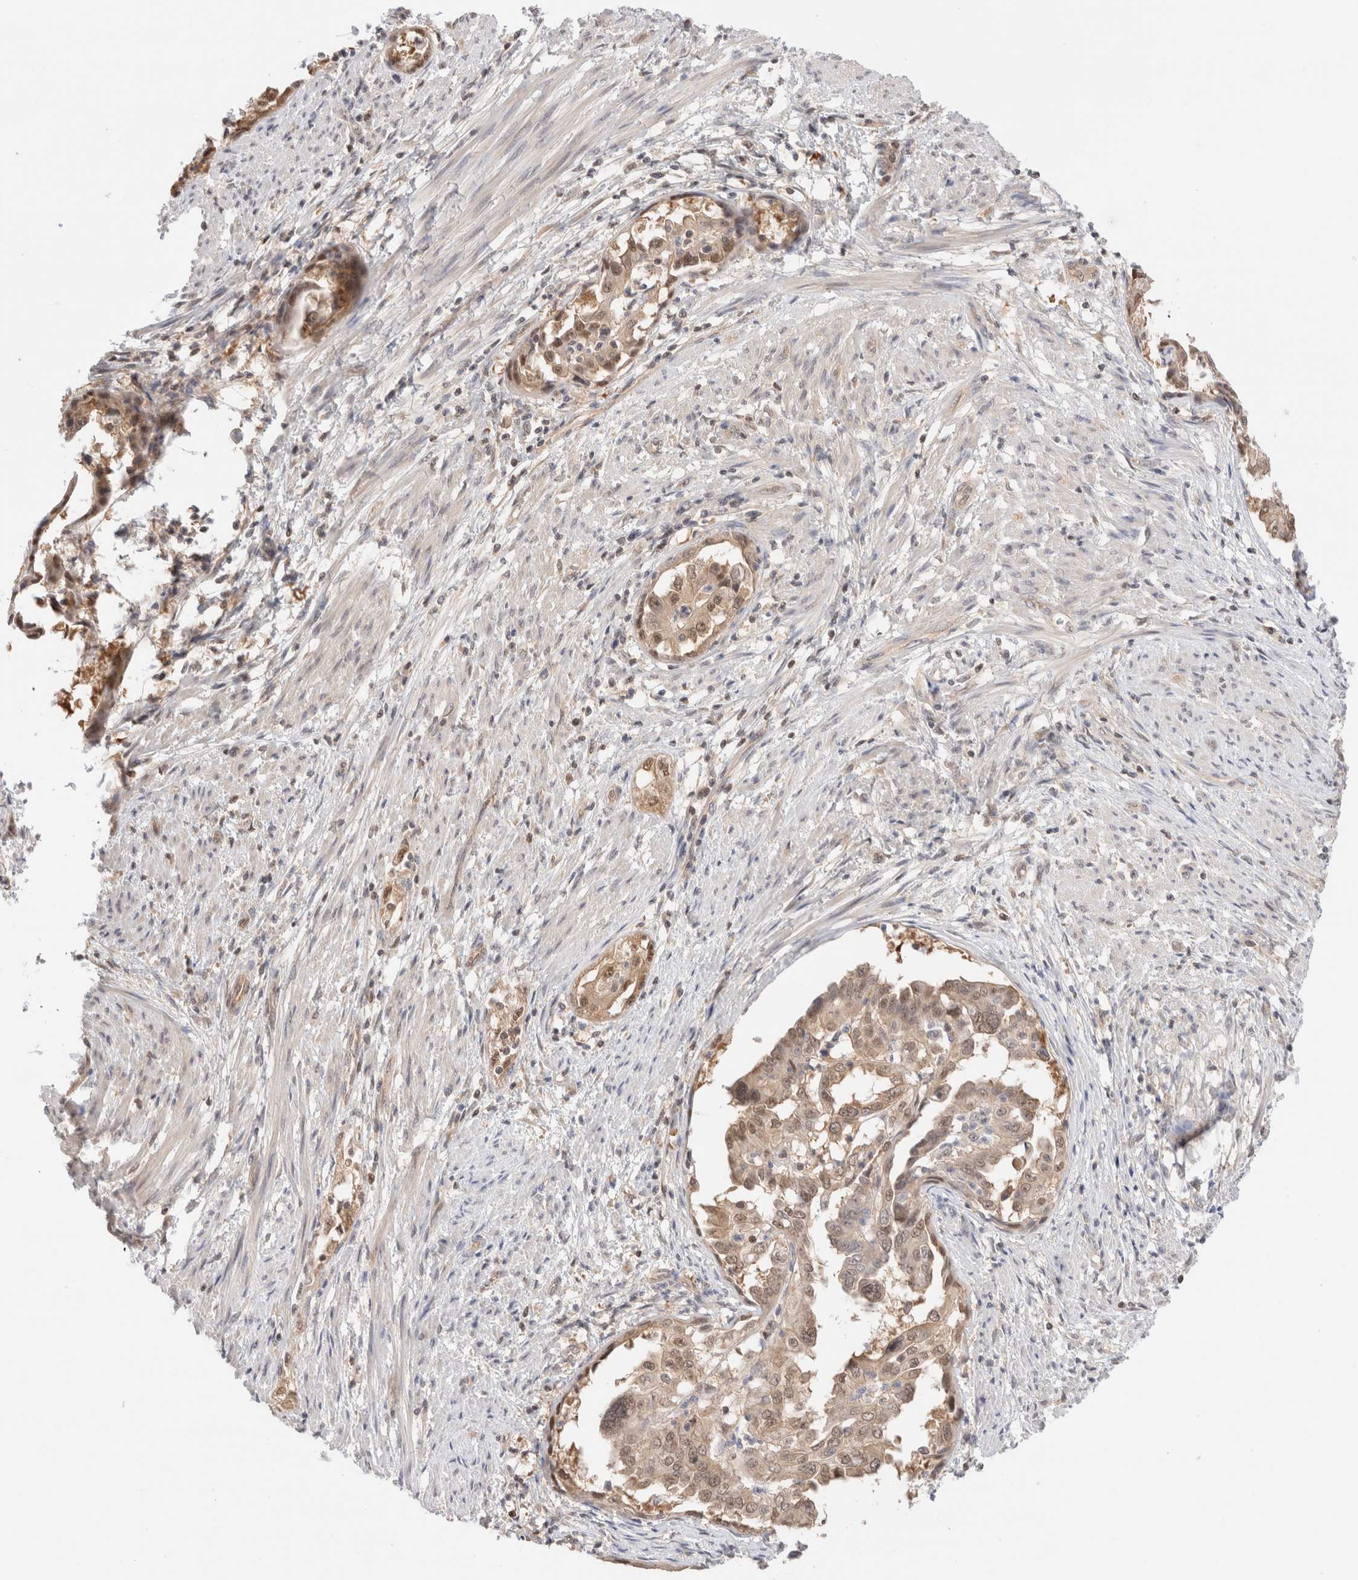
{"staining": {"intensity": "moderate", "quantity": ">75%", "location": "cytoplasmic/membranous,nuclear"}, "tissue": "endometrial cancer", "cell_type": "Tumor cells", "image_type": "cancer", "snomed": [{"axis": "morphology", "description": "Adenocarcinoma, NOS"}, {"axis": "topography", "description": "Endometrium"}], "caption": "IHC of human endometrial cancer (adenocarcinoma) exhibits medium levels of moderate cytoplasmic/membranous and nuclear staining in about >75% of tumor cells. The staining was performed using DAB to visualize the protein expression in brown, while the nuclei were stained in blue with hematoxylin (Magnification: 20x).", "gene": "C17orf97", "patient": {"sex": "female", "age": 85}}